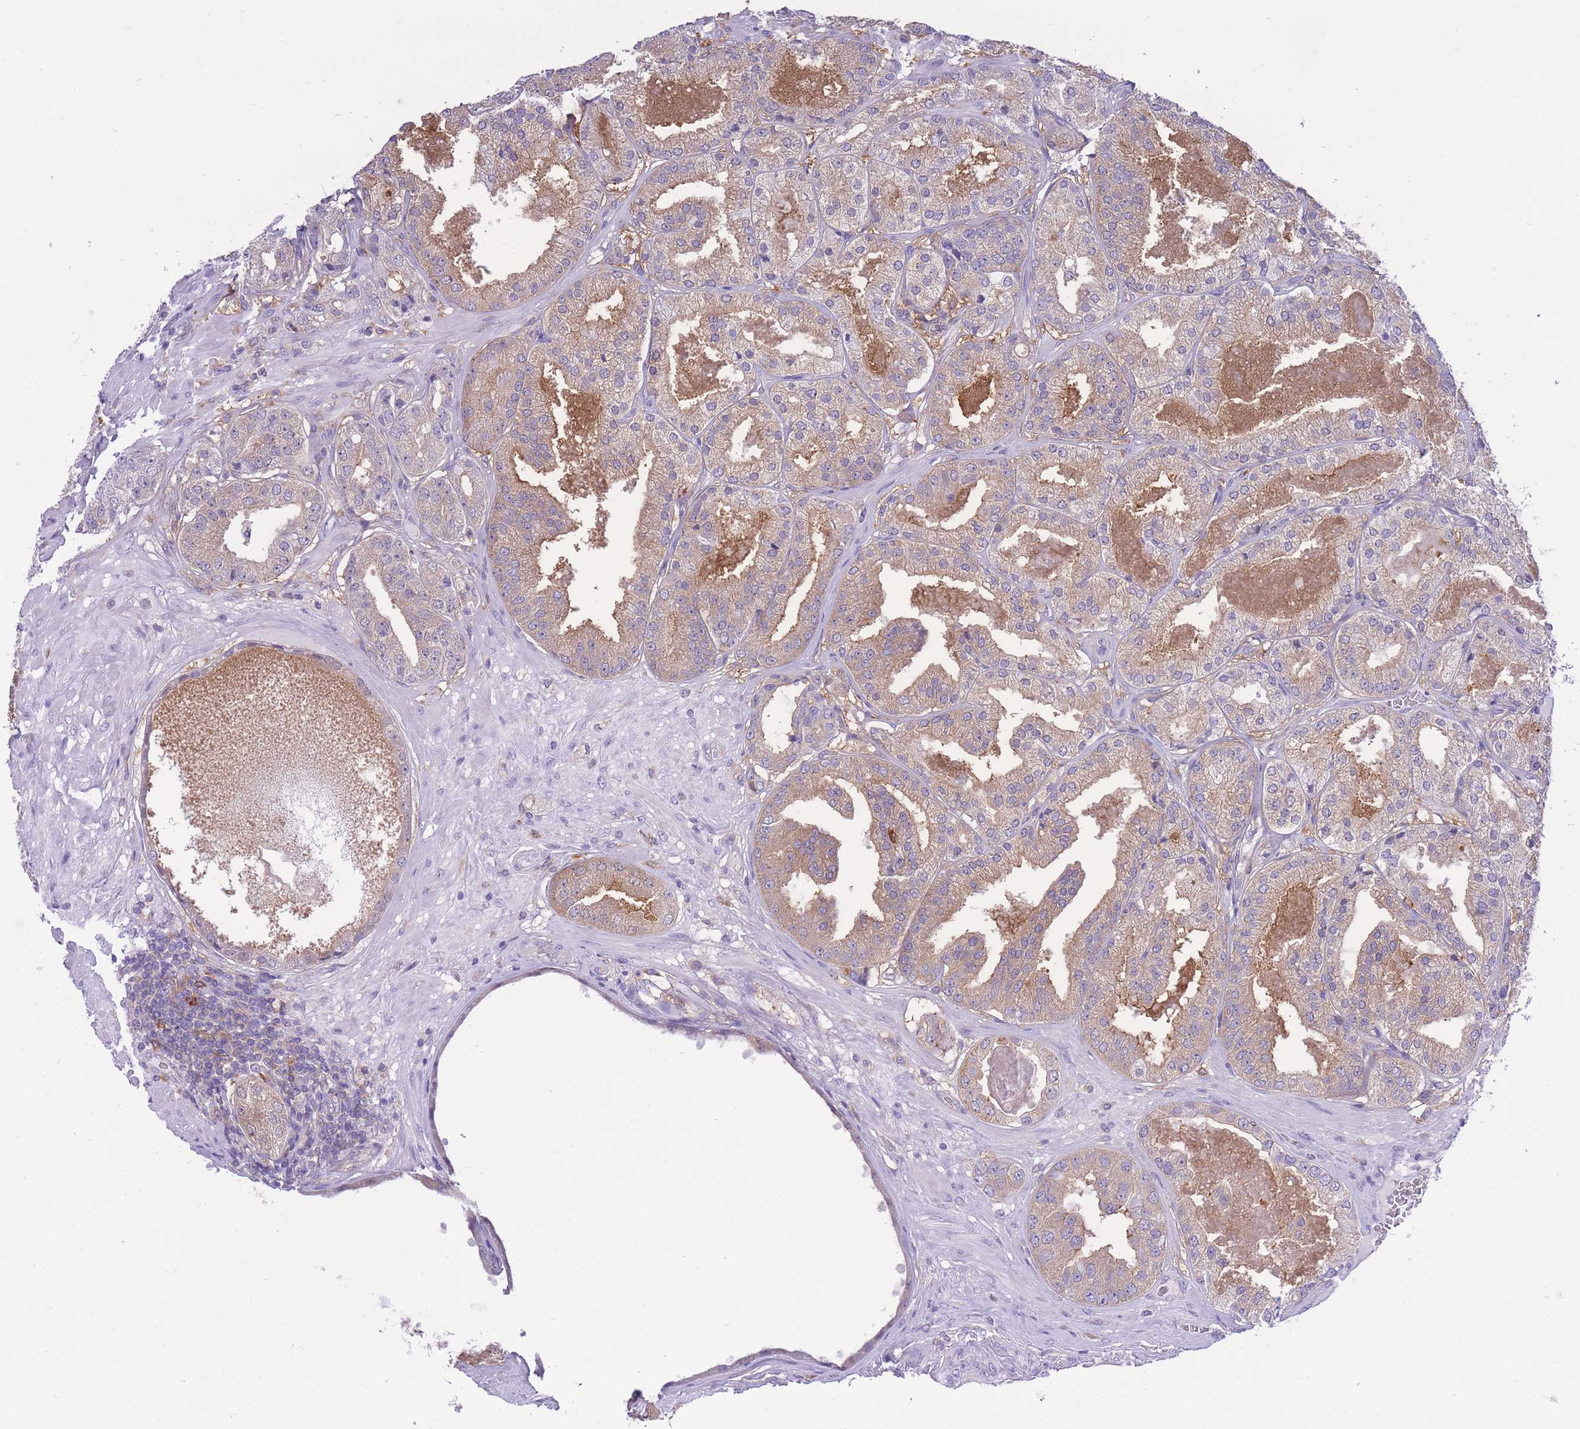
{"staining": {"intensity": "weak", "quantity": ">75%", "location": "cytoplasmic/membranous"}, "tissue": "prostate cancer", "cell_type": "Tumor cells", "image_type": "cancer", "snomed": [{"axis": "morphology", "description": "Adenocarcinoma, High grade"}, {"axis": "topography", "description": "Prostate"}], "caption": "Protein expression analysis of human prostate cancer reveals weak cytoplasmic/membranous positivity in approximately >75% of tumor cells.", "gene": "NAMPT", "patient": {"sex": "male", "age": 63}}